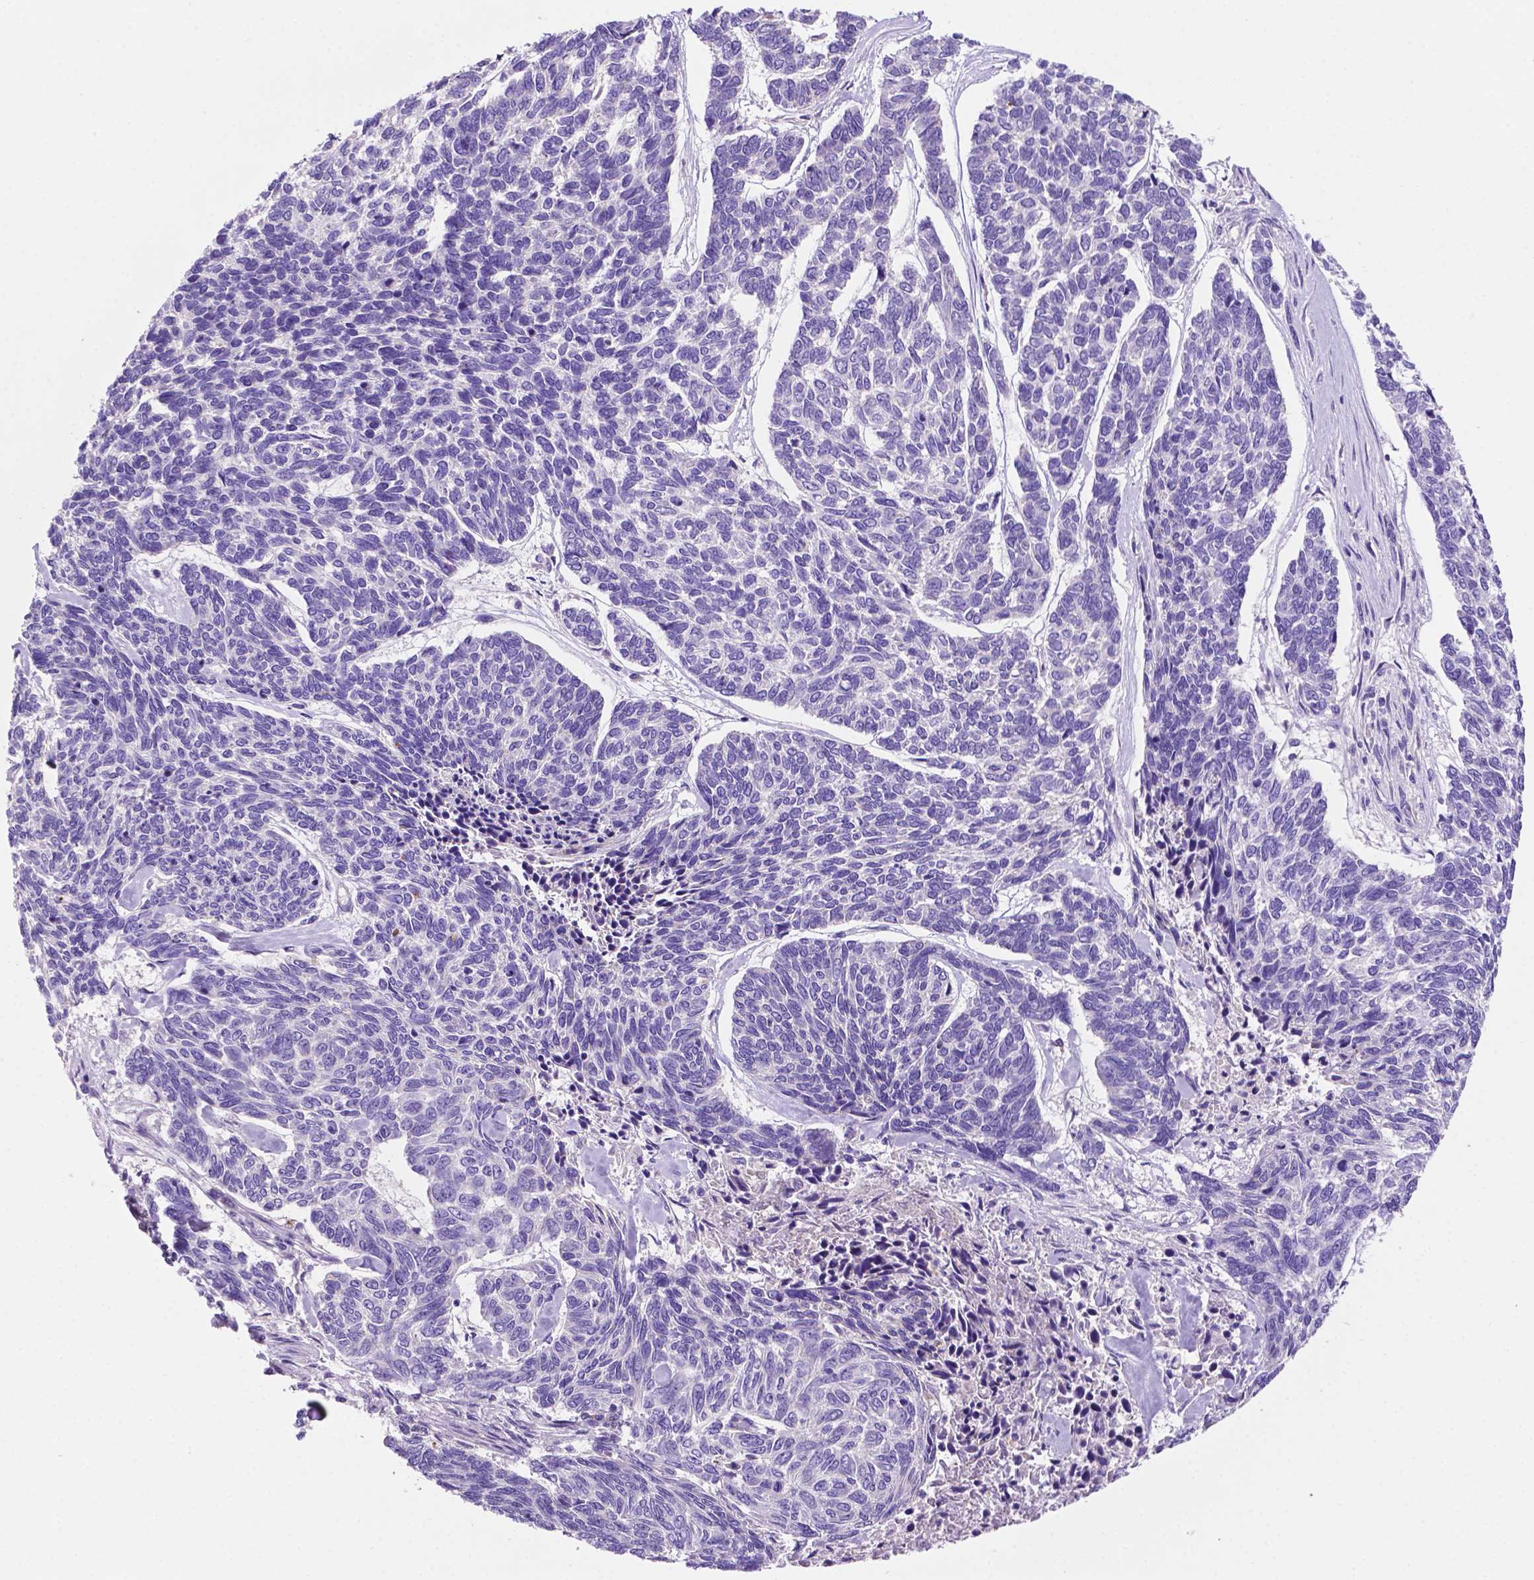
{"staining": {"intensity": "negative", "quantity": "none", "location": "none"}, "tissue": "skin cancer", "cell_type": "Tumor cells", "image_type": "cancer", "snomed": [{"axis": "morphology", "description": "Basal cell carcinoma"}, {"axis": "topography", "description": "Skin"}], "caption": "The photomicrograph shows no significant positivity in tumor cells of skin cancer. (Stains: DAB (3,3'-diaminobenzidine) IHC with hematoxylin counter stain, Microscopy: brightfield microscopy at high magnification).", "gene": "PHYHIP", "patient": {"sex": "female", "age": 65}}